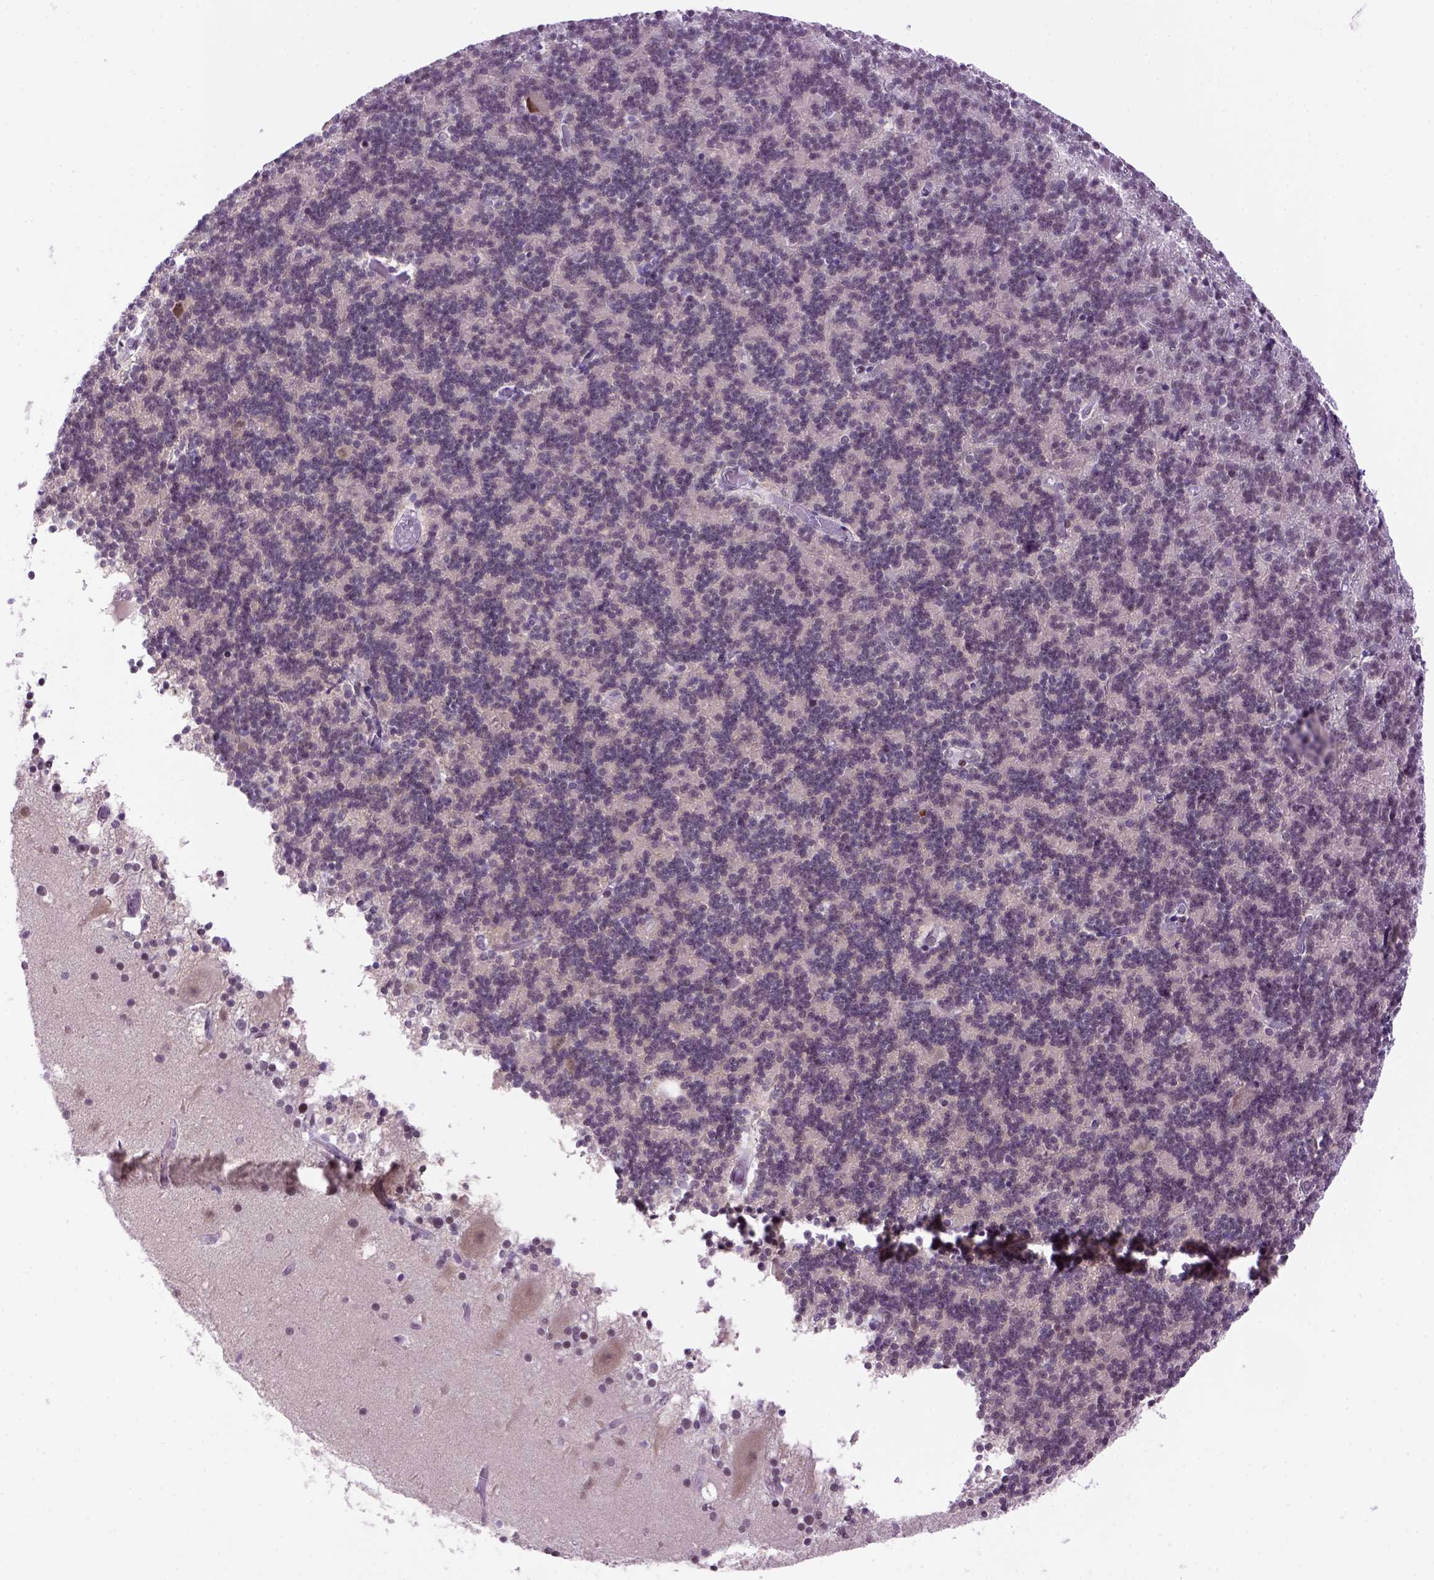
{"staining": {"intensity": "negative", "quantity": "none", "location": "none"}, "tissue": "cerebellum", "cell_type": "Cells in granular layer", "image_type": "normal", "snomed": [{"axis": "morphology", "description": "Normal tissue, NOS"}, {"axis": "topography", "description": "Cerebellum"}], "caption": "Protein analysis of unremarkable cerebellum exhibits no significant expression in cells in granular layer.", "gene": "TBPL1", "patient": {"sex": "male", "age": 70}}